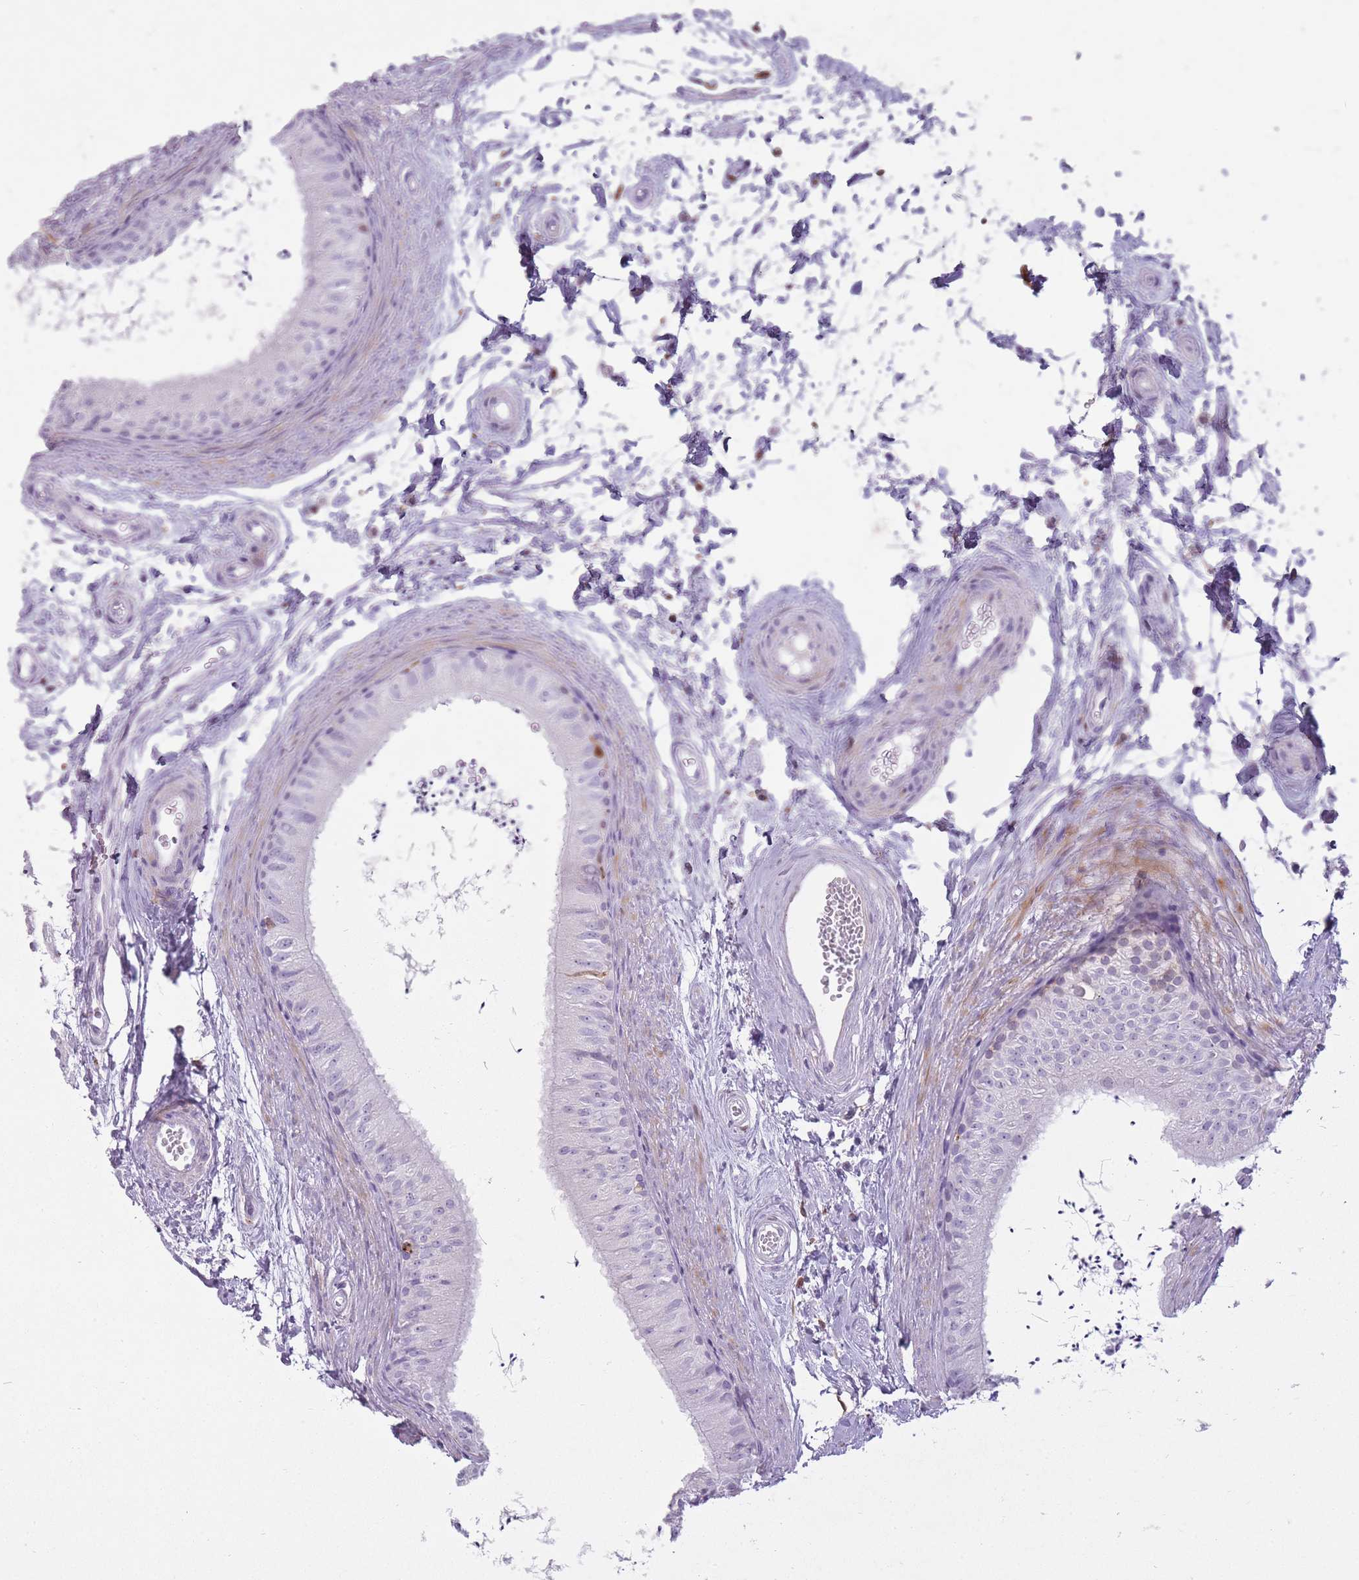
{"staining": {"intensity": "negative", "quantity": "none", "location": "none"}, "tissue": "epididymis", "cell_type": "Glandular cells", "image_type": "normal", "snomed": [{"axis": "morphology", "description": "Normal tissue, NOS"}, {"axis": "topography", "description": "Epididymis"}], "caption": "This is a image of immunohistochemistry (IHC) staining of unremarkable epididymis, which shows no staining in glandular cells.", "gene": "LGALS9B", "patient": {"sex": "male", "age": 56}}